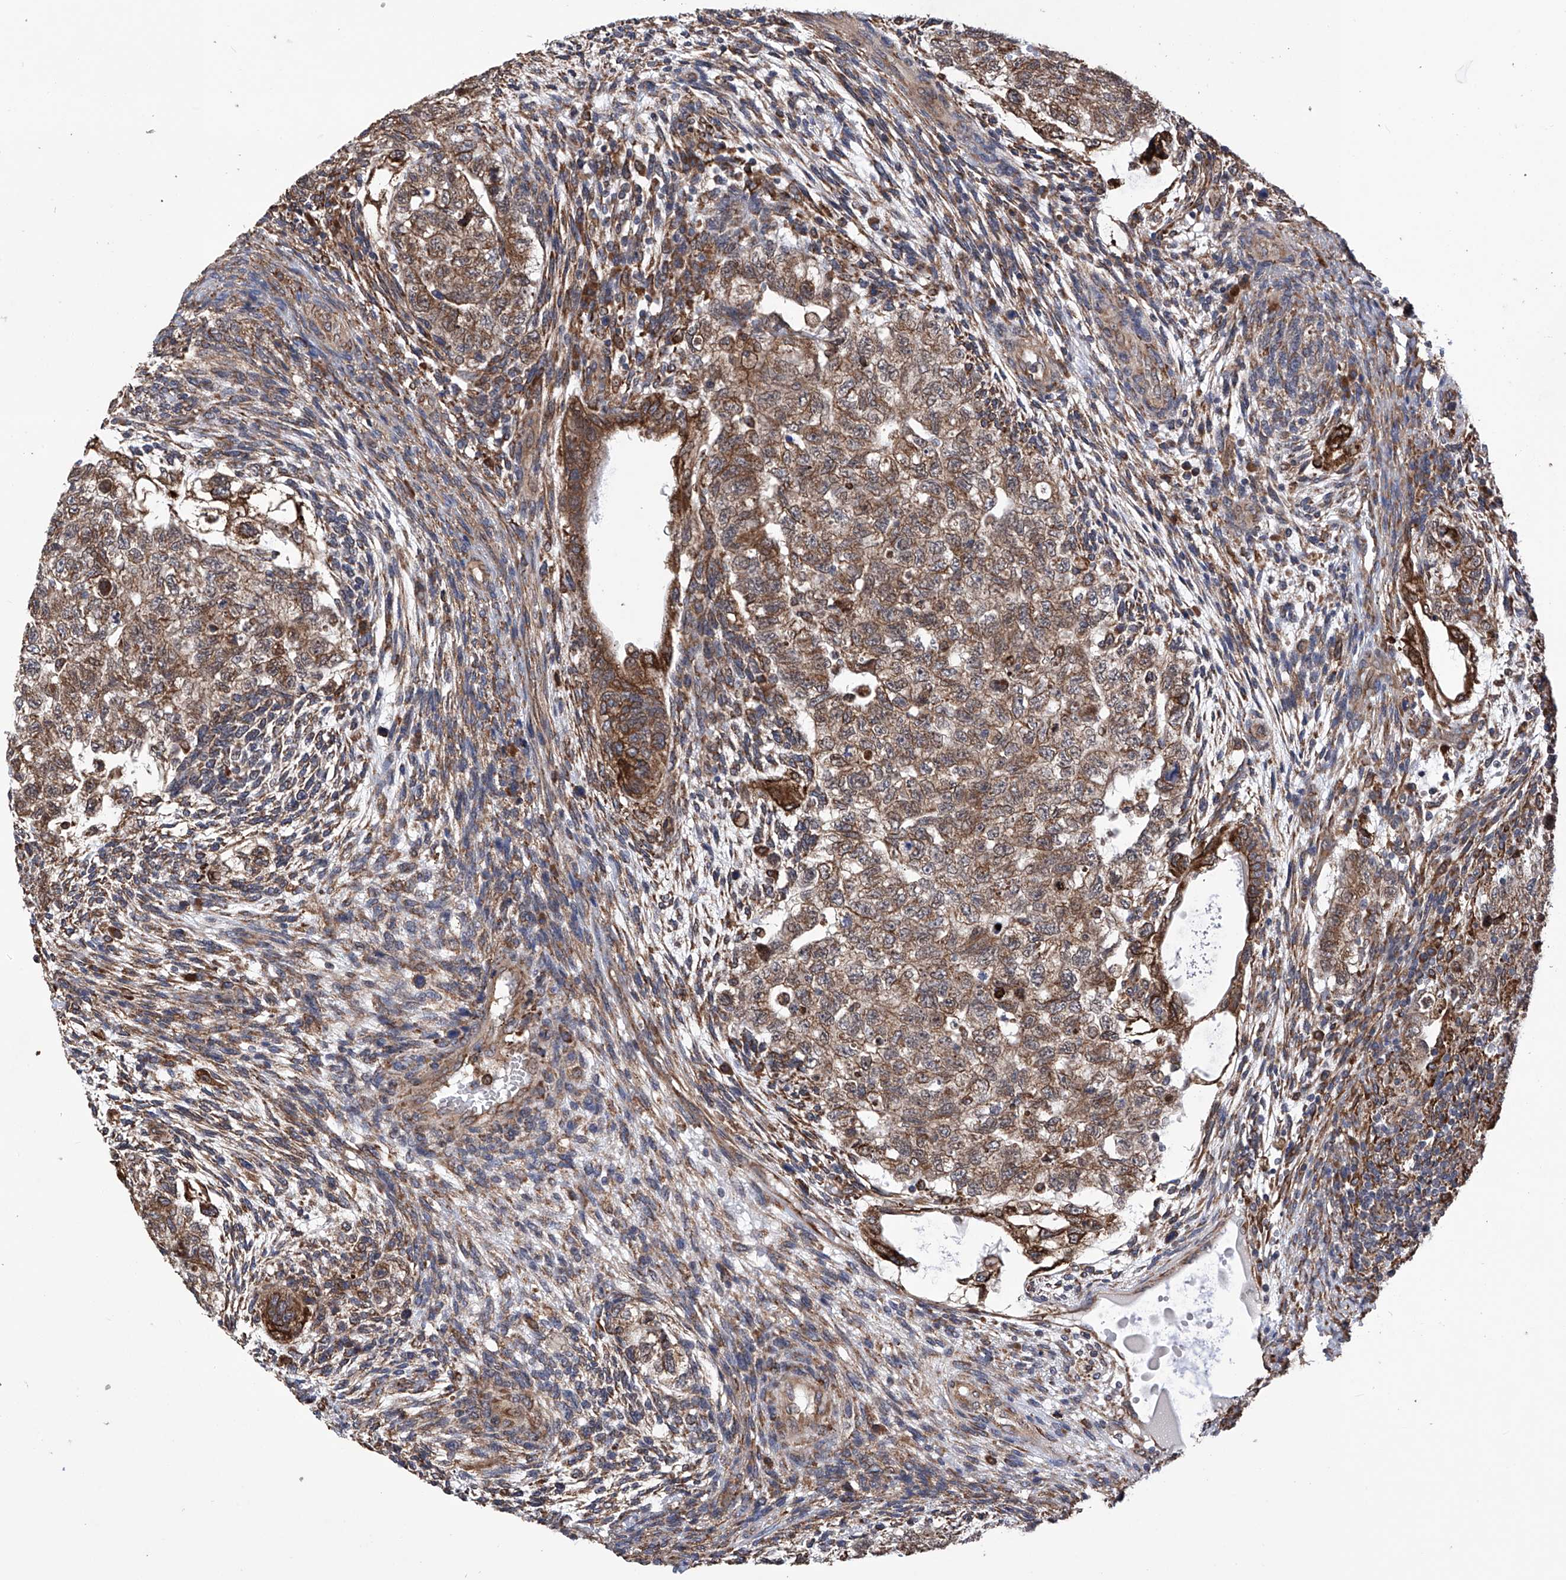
{"staining": {"intensity": "moderate", "quantity": ">75%", "location": "cytoplasmic/membranous"}, "tissue": "testis cancer", "cell_type": "Tumor cells", "image_type": "cancer", "snomed": [{"axis": "morphology", "description": "Carcinoma, Embryonal, NOS"}, {"axis": "topography", "description": "Testis"}], "caption": "Testis cancer (embryonal carcinoma) was stained to show a protein in brown. There is medium levels of moderate cytoplasmic/membranous staining in approximately >75% of tumor cells. Immunohistochemistry (ihc) stains the protein of interest in brown and the nuclei are stained blue.", "gene": "DNAH8", "patient": {"sex": "male", "age": 36}}